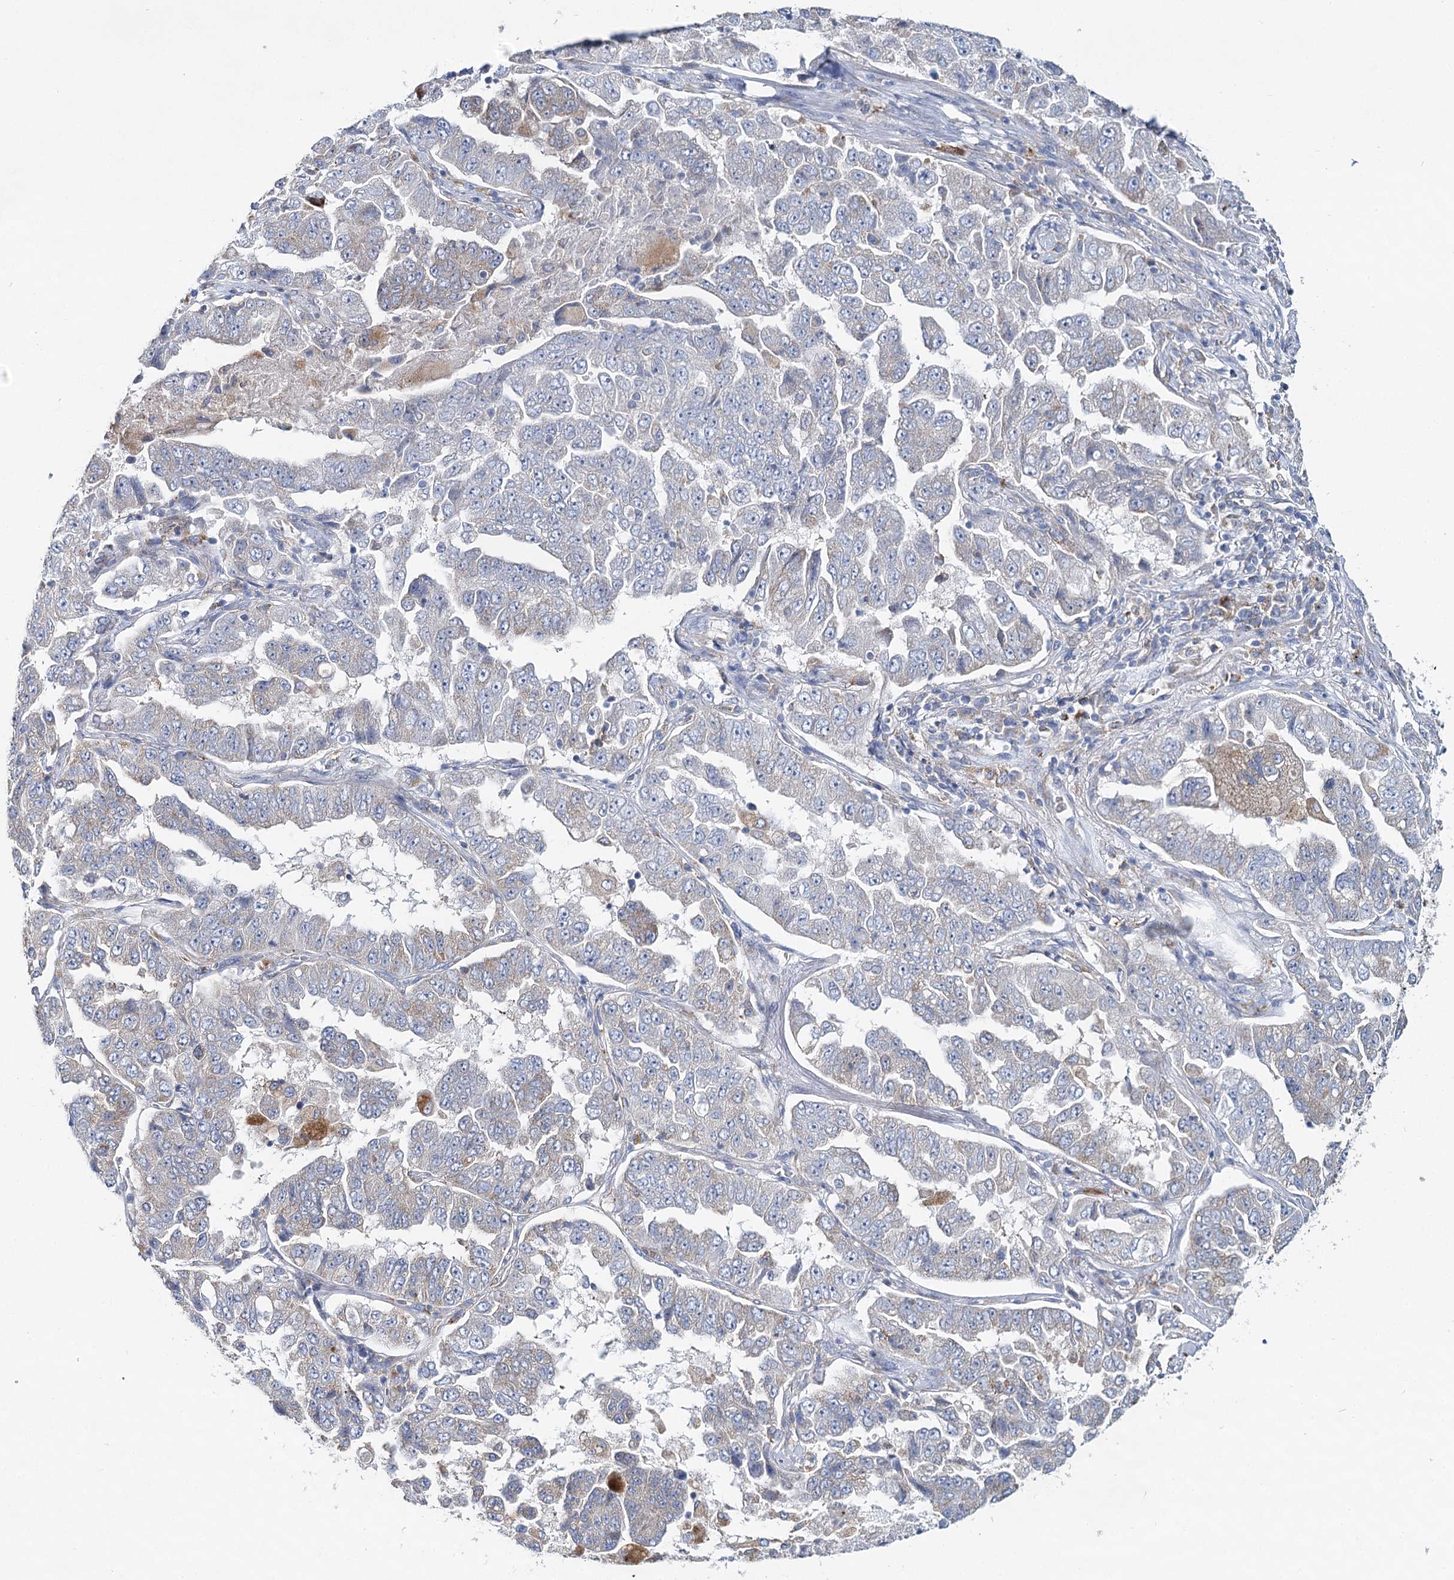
{"staining": {"intensity": "weak", "quantity": "25%-75%", "location": "cytoplasmic/membranous"}, "tissue": "lung cancer", "cell_type": "Tumor cells", "image_type": "cancer", "snomed": [{"axis": "morphology", "description": "Adenocarcinoma, NOS"}, {"axis": "topography", "description": "Lung"}], "caption": "Lung cancer (adenocarcinoma) tissue exhibits weak cytoplasmic/membranous staining in about 25%-75% of tumor cells, visualized by immunohistochemistry. (DAB (3,3'-diaminobenzidine) IHC with brightfield microscopy, high magnification).", "gene": "THUMPD3", "patient": {"sex": "female", "age": 51}}